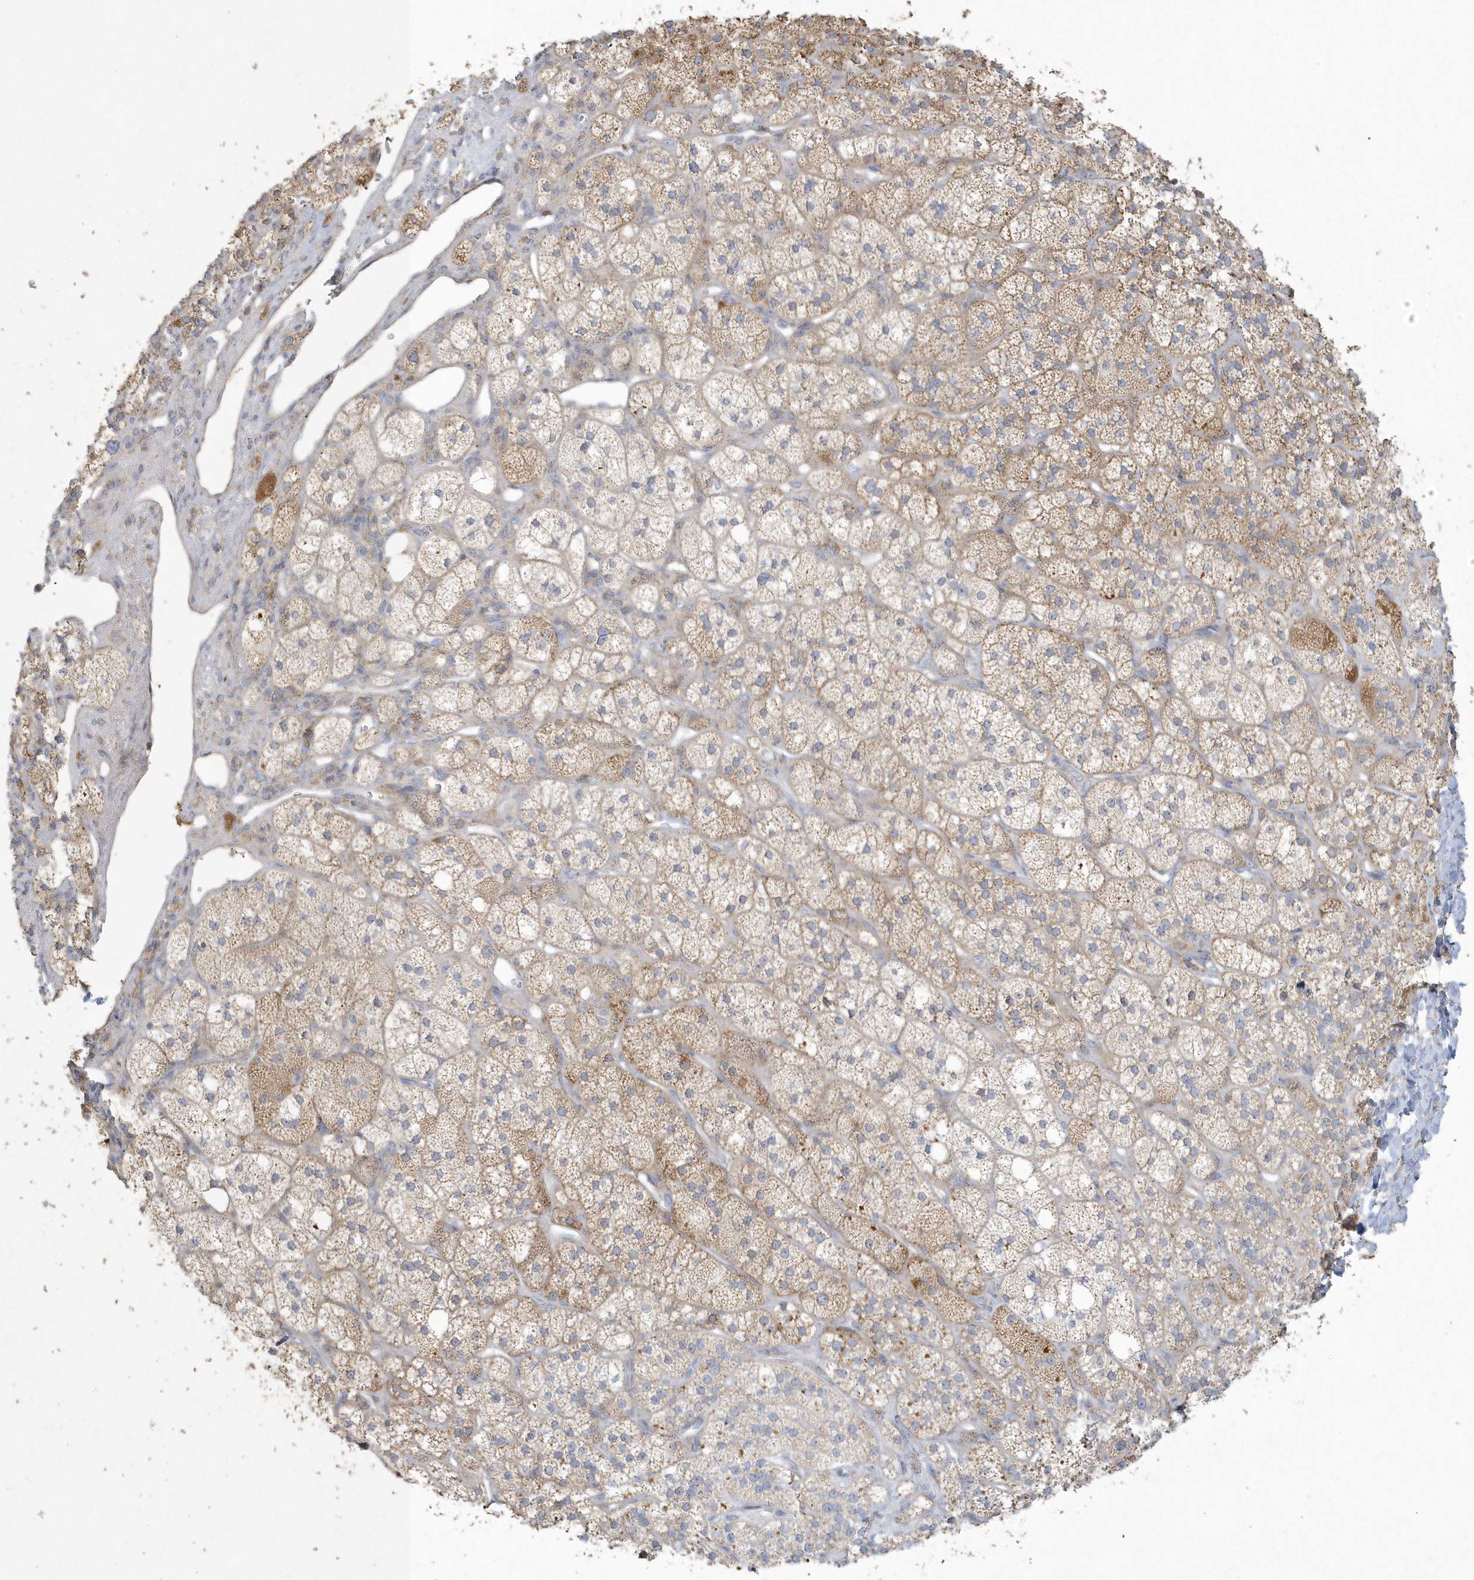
{"staining": {"intensity": "moderate", "quantity": "25%-75%", "location": "cytoplasmic/membranous"}, "tissue": "adrenal gland", "cell_type": "Glandular cells", "image_type": "normal", "snomed": [{"axis": "morphology", "description": "Normal tissue, NOS"}, {"axis": "topography", "description": "Adrenal gland"}], "caption": "Protein expression analysis of unremarkable adrenal gland displays moderate cytoplasmic/membranous positivity in about 25%-75% of glandular cells.", "gene": "BLTP3A", "patient": {"sex": "male", "age": 61}}